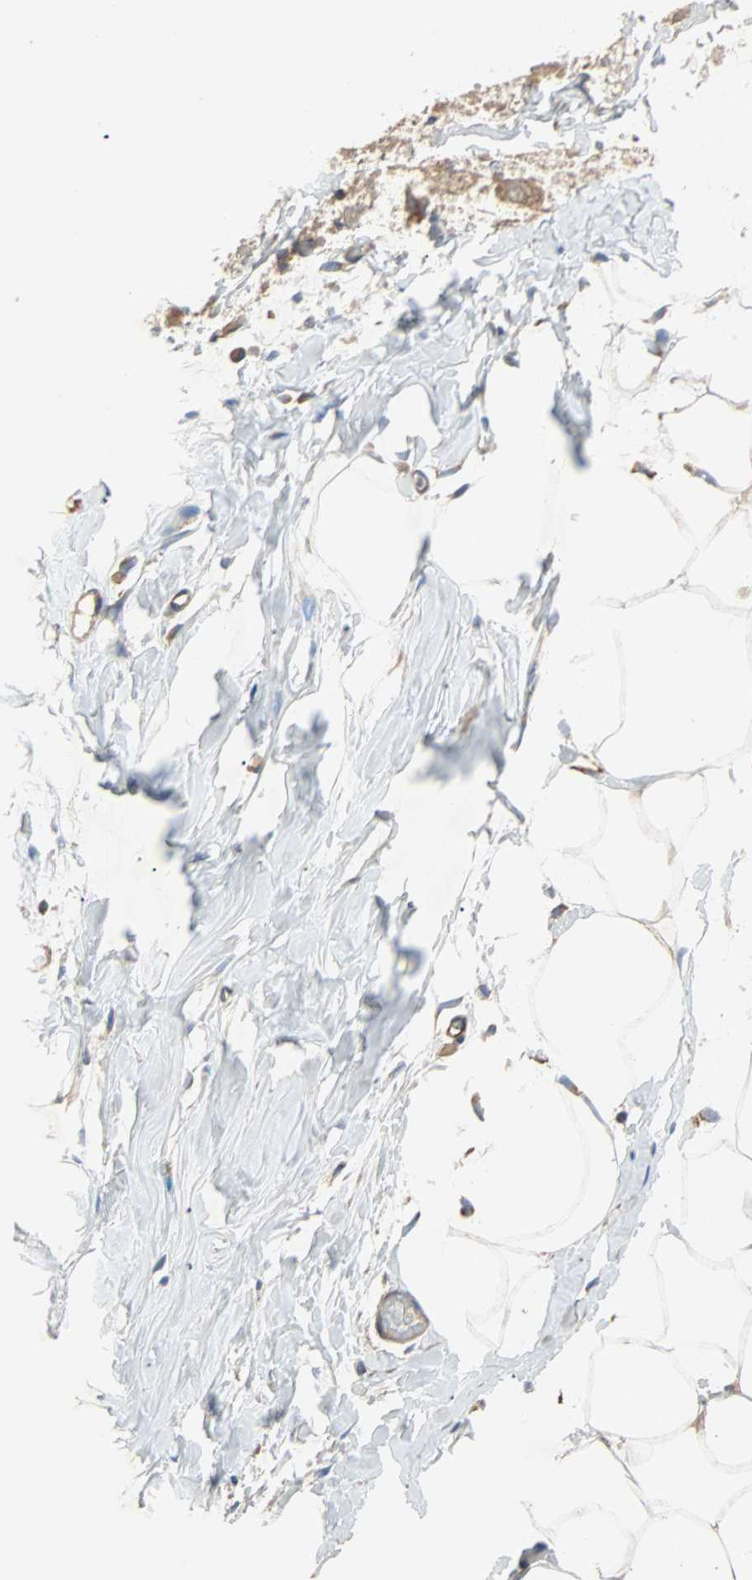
{"staining": {"intensity": "weak", "quantity": "25%-75%", "location": "cytoplasmic/membranous"}, "tissue": "adipose tissue", "cell_type": "Adipocytes", "image_type": "normal", "snomed": [{"axis": "morphology", "description": "Normal tissue, NOS"}, {"axis": "topography", "description": "Breast"}, {"axis": "topography", "description": "Adipose tissue"}], "caption": "Immunohistochemistry histopathology image of benign adipose tissue: adipose tissue stained using IHC shows low levels of weak protein expression localized specifically in the cytoplasmic/membranous of adipocytes, appearing as a cytoplasmic/membranous brown color.", "gene": "XYLT1", "patient": {"sex": "female", "age": 25}}